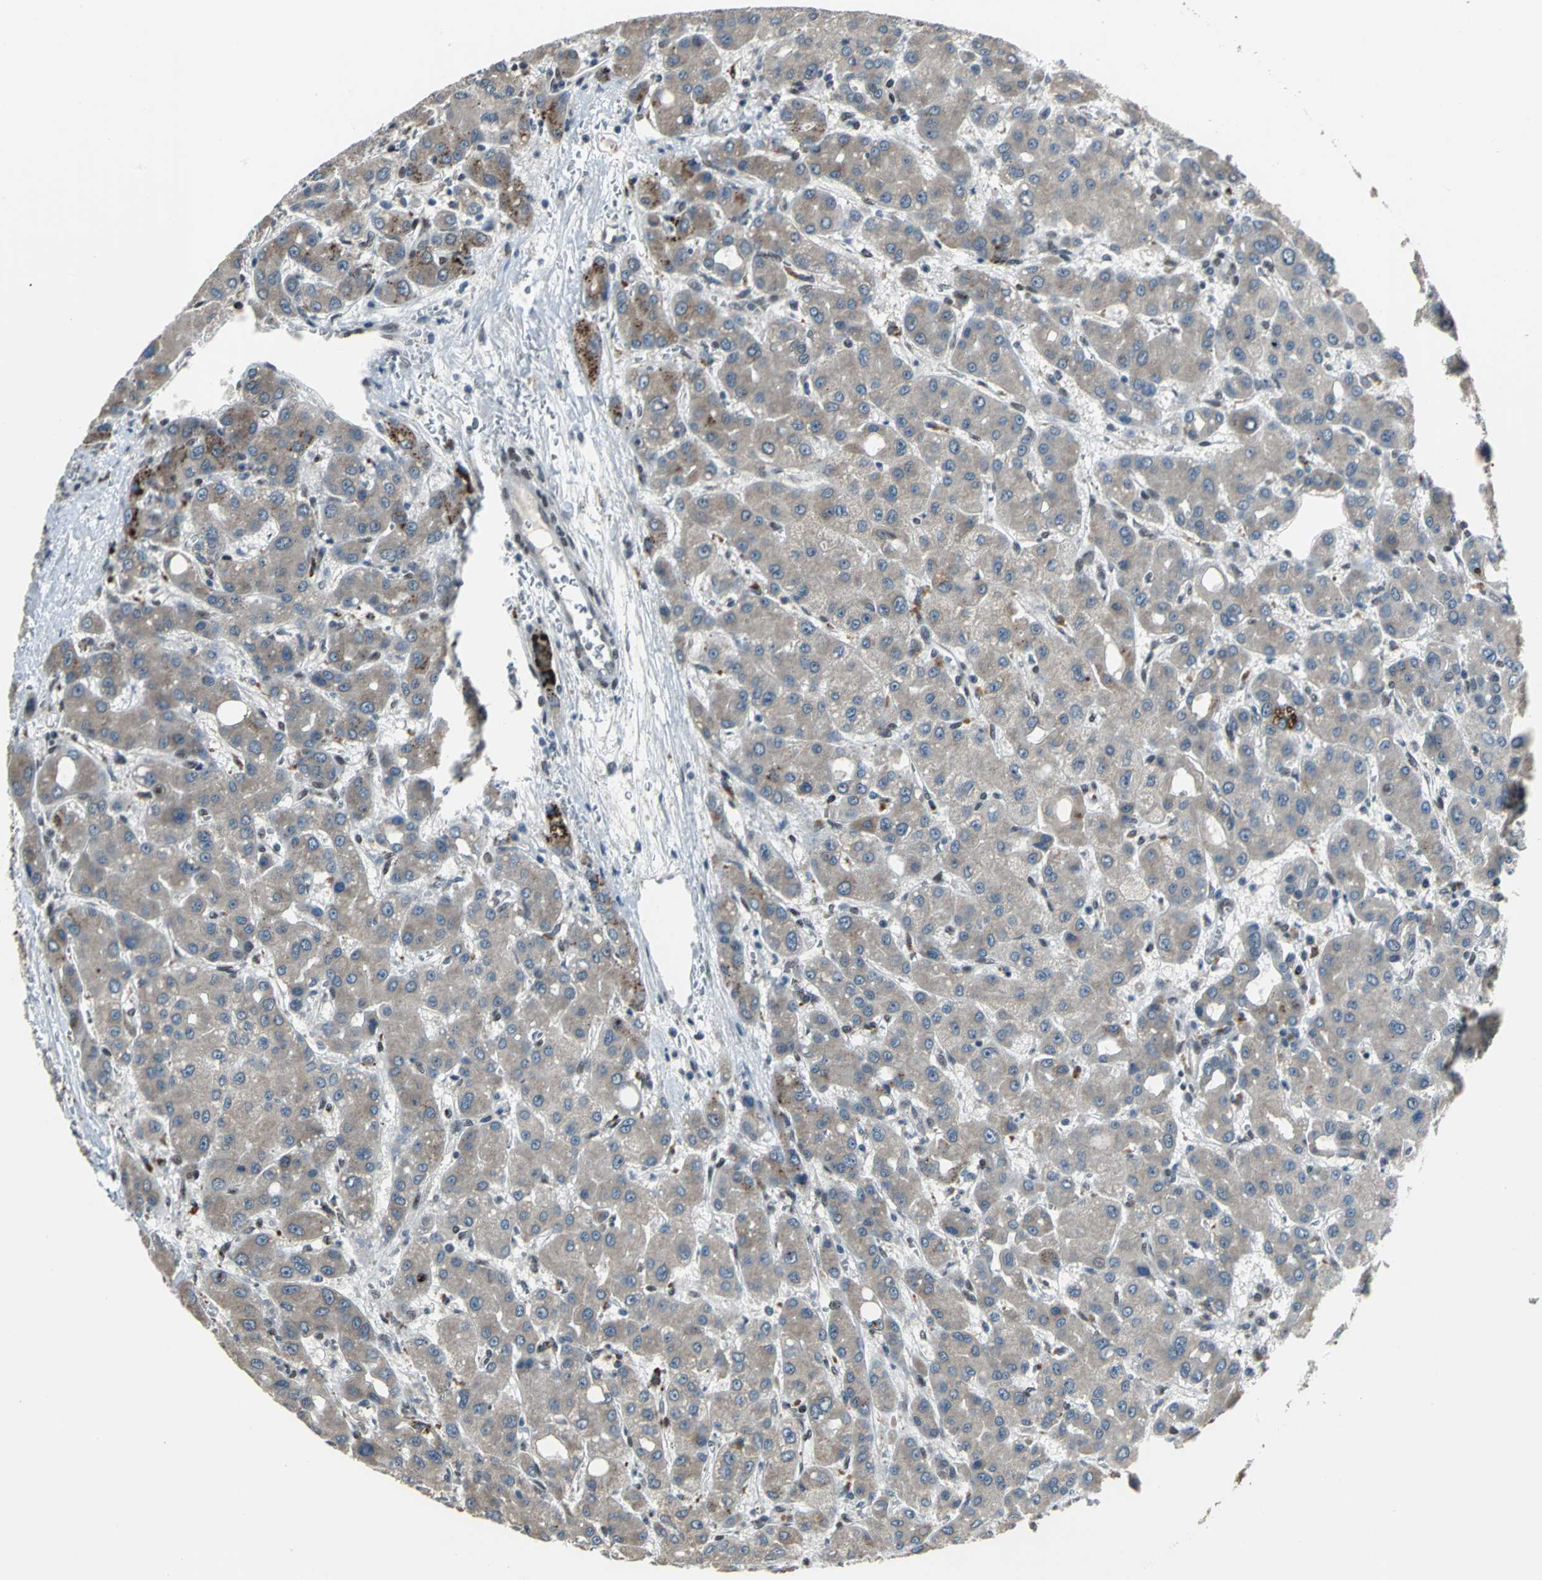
{"staining": {"intensity": "strong", "quantity": "25%-75%", "location": "cytoplasmic/membranous"}, "tissue": "liver cancer", "cell_type": "Tumor cells", "image_type": "cancer", "snomed": [{"axis": "morphology", "description": "Carcinoma, Hepatocellular, NOS"}, {"axis": "topography", "description": "Liver"}], "caption": "Immunohistochemistry (IHC) of human hepatocellular carcinoma (liver) displays high levels of strong cytoplasmic/membranous staining in approximately 25%-75% of tumor cells.", "gene": "ELF2", "patient": {"sex": "male", "age": 55}}